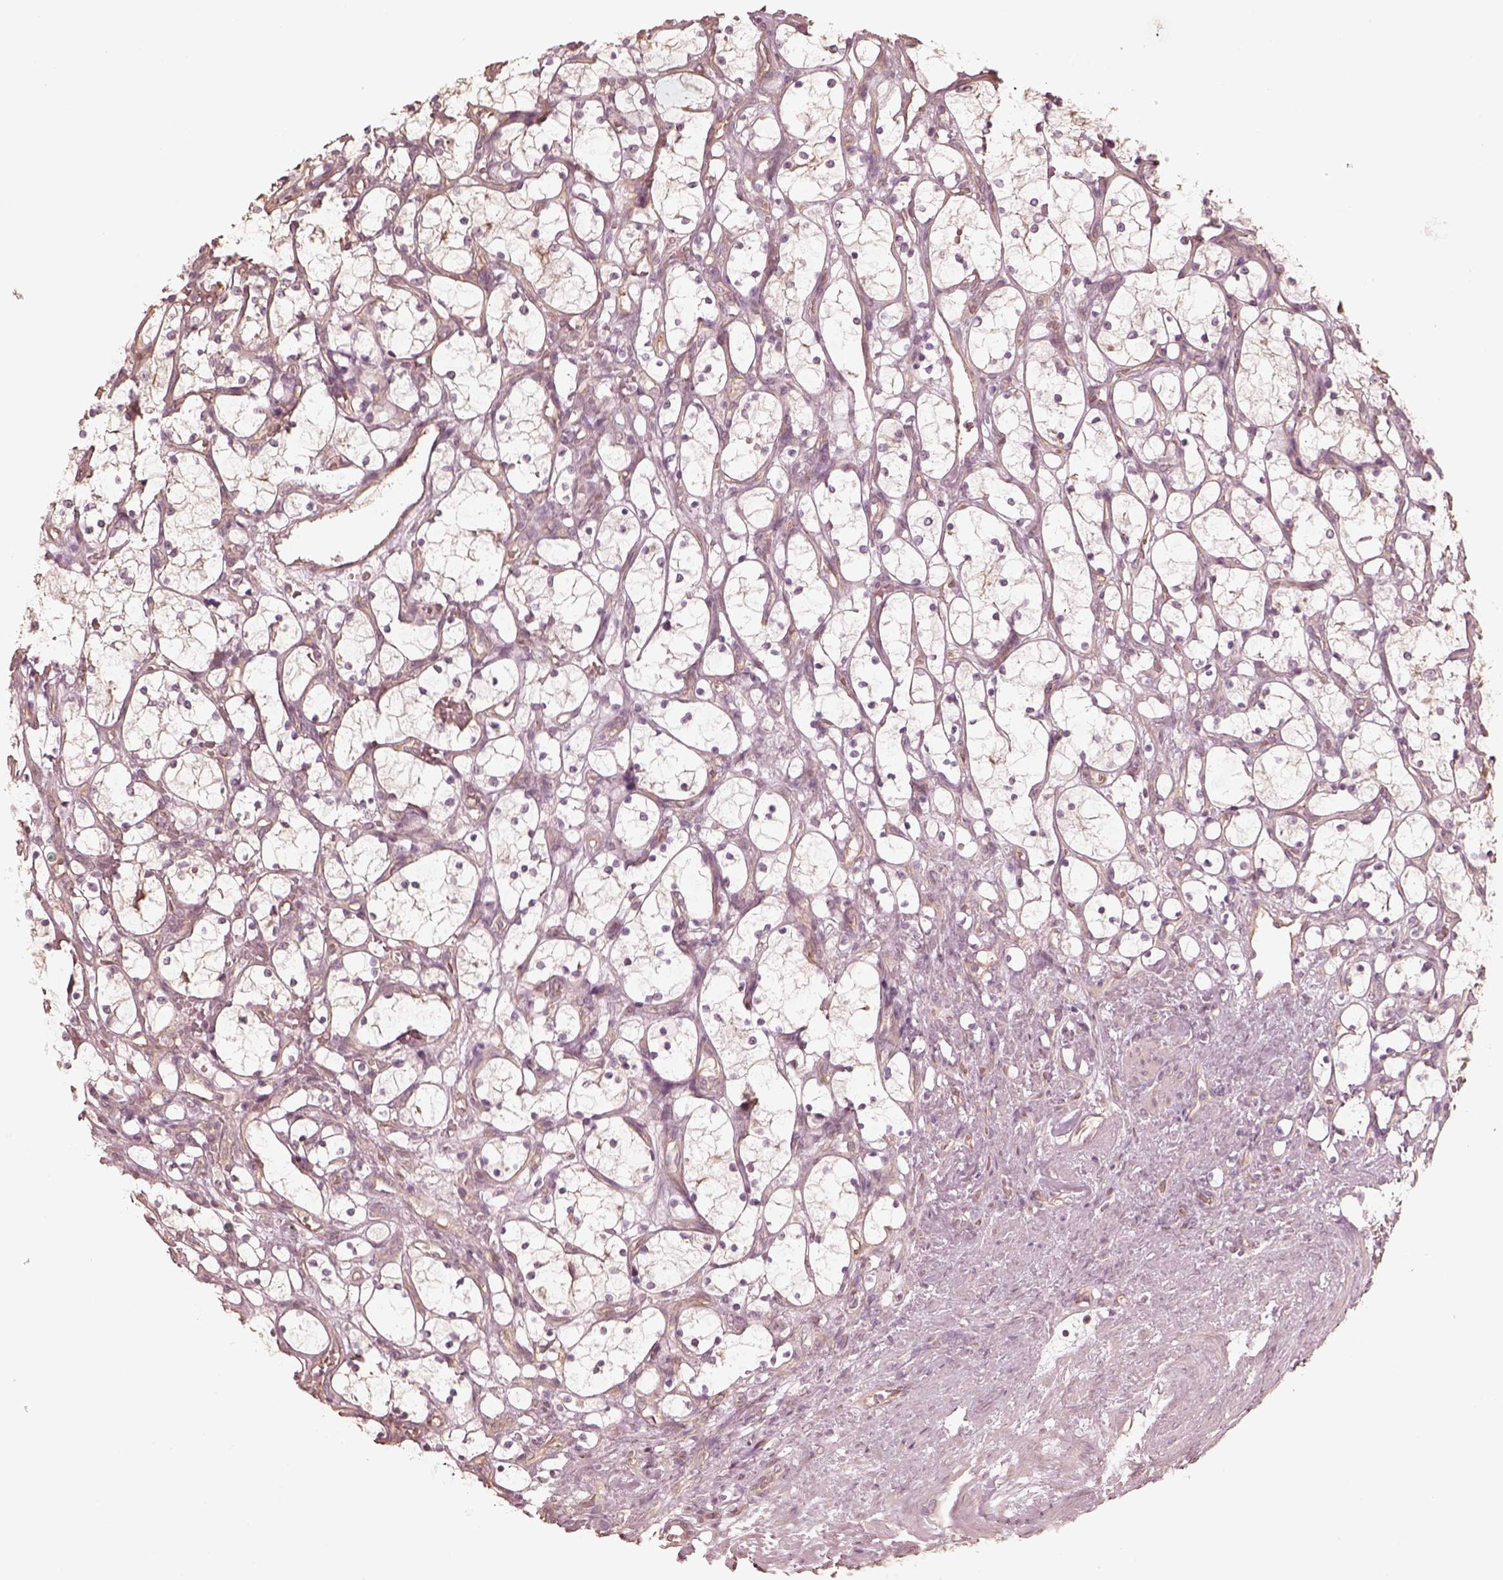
{"staining": {"intensity": "negative", "quantity": "none", "location": "none"}, "tissue": "renal cancer", "cell_type": "Tumor cells", "image_type": "cancer", "snomed": [{"axis": "morphology", "description": "Adenocarcinoma, NOS"}, {"axis": "topography", "description": "Kidney"}], "caption": "Tumor cells show no significant staining in adenocarcinoma (renal).", "gene": "KIF5C", "patient": {"sex": "female", "age": 69}}